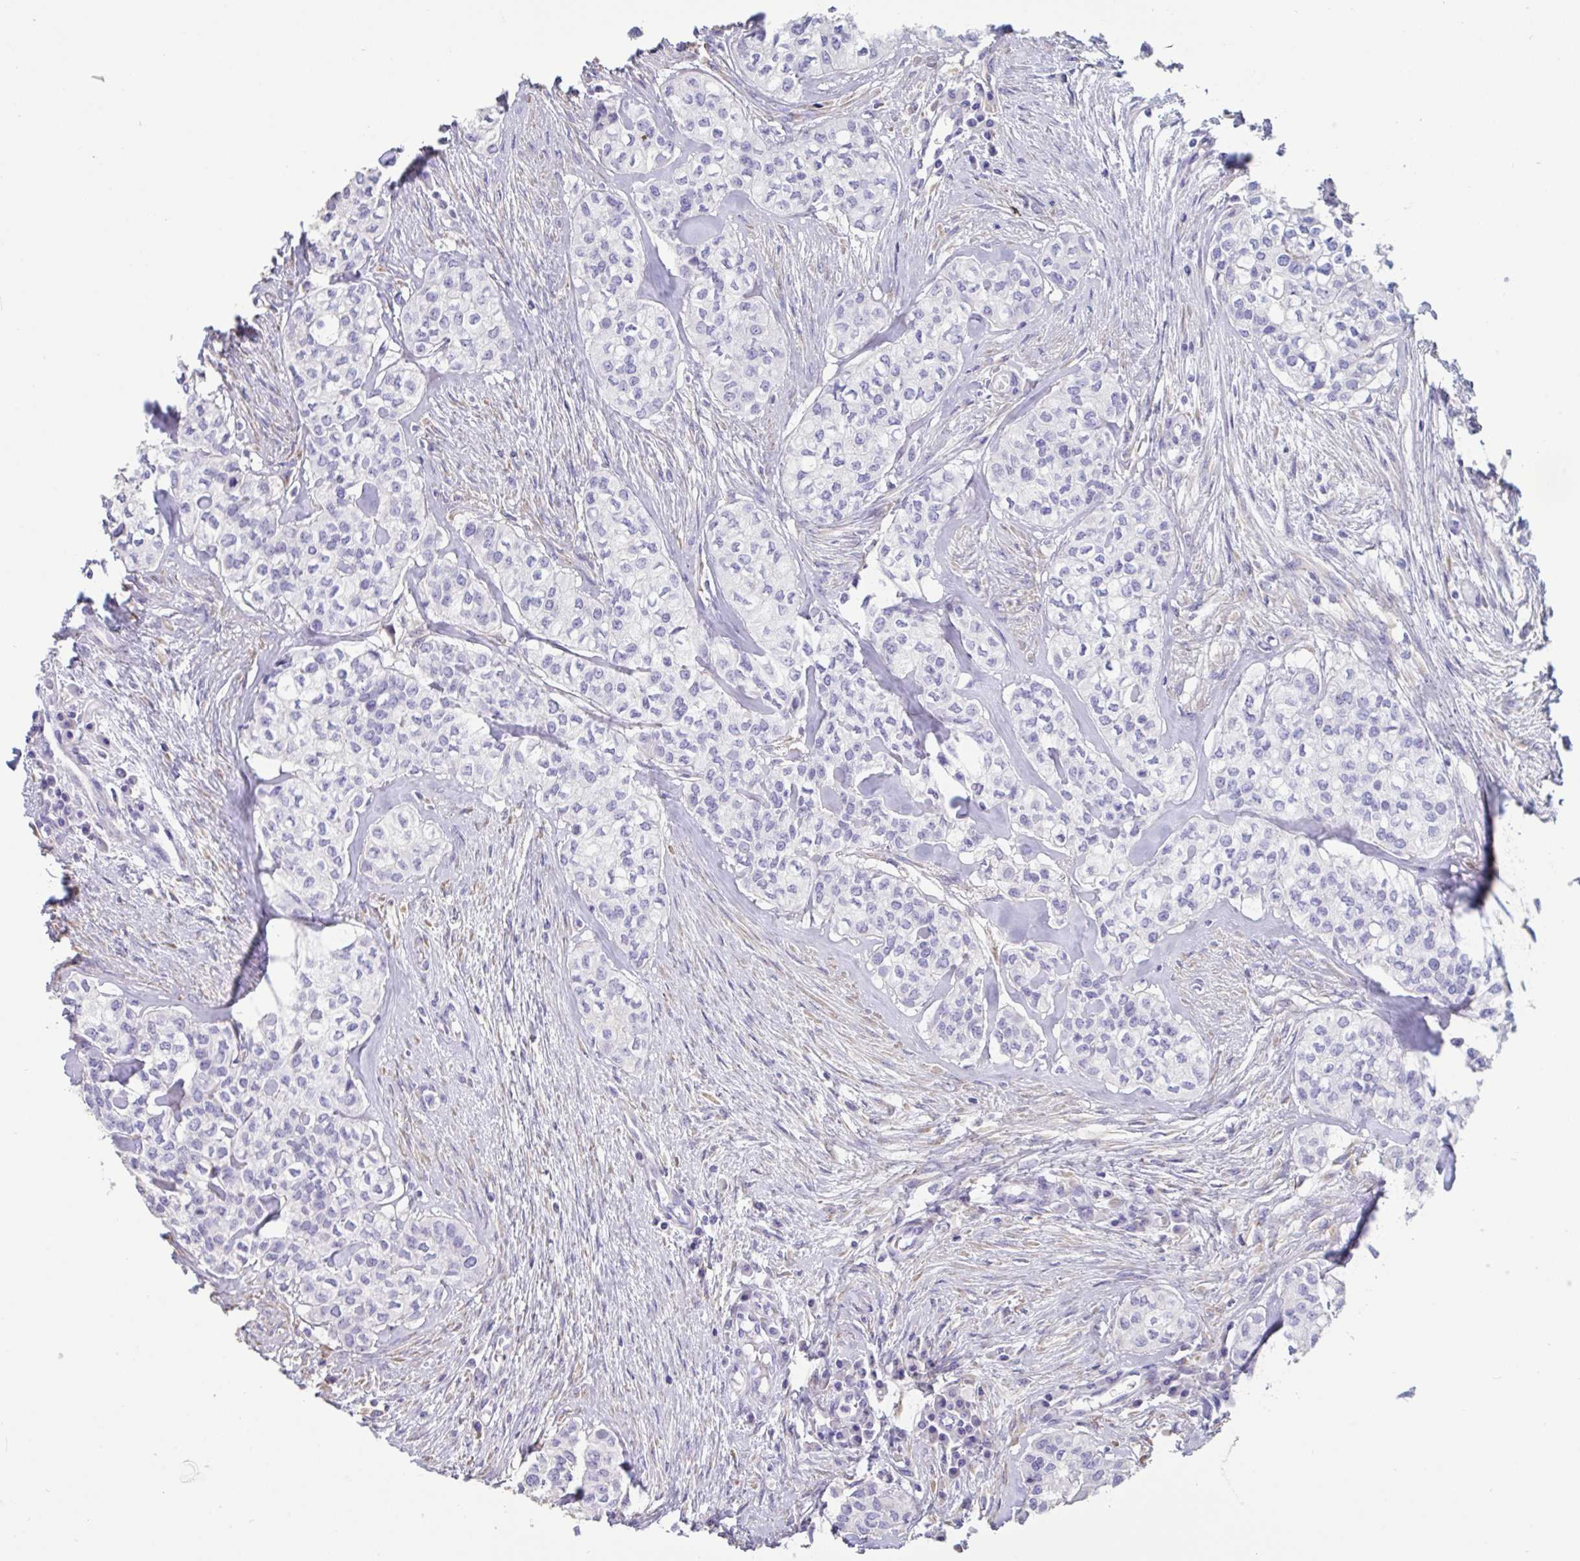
{"staining": {"intensity": "negative", "quantity": "none", "location": "none"}, "tissue": "head and neck cancer", "cell_type": "Tumor cells", "image_type": "cancer", "snomed": [{"axis": "morphology", "description": "Adenocarcinoma, NOS"}, {"axis": "topography", "description": "Head-Neck"}], "caption": "Human head and neck cancer stained for a protein using IHC demonstrates no expression in tumor cells.", "gene": "TNNC1", "patient": {"sex": "male", "age": 81}}